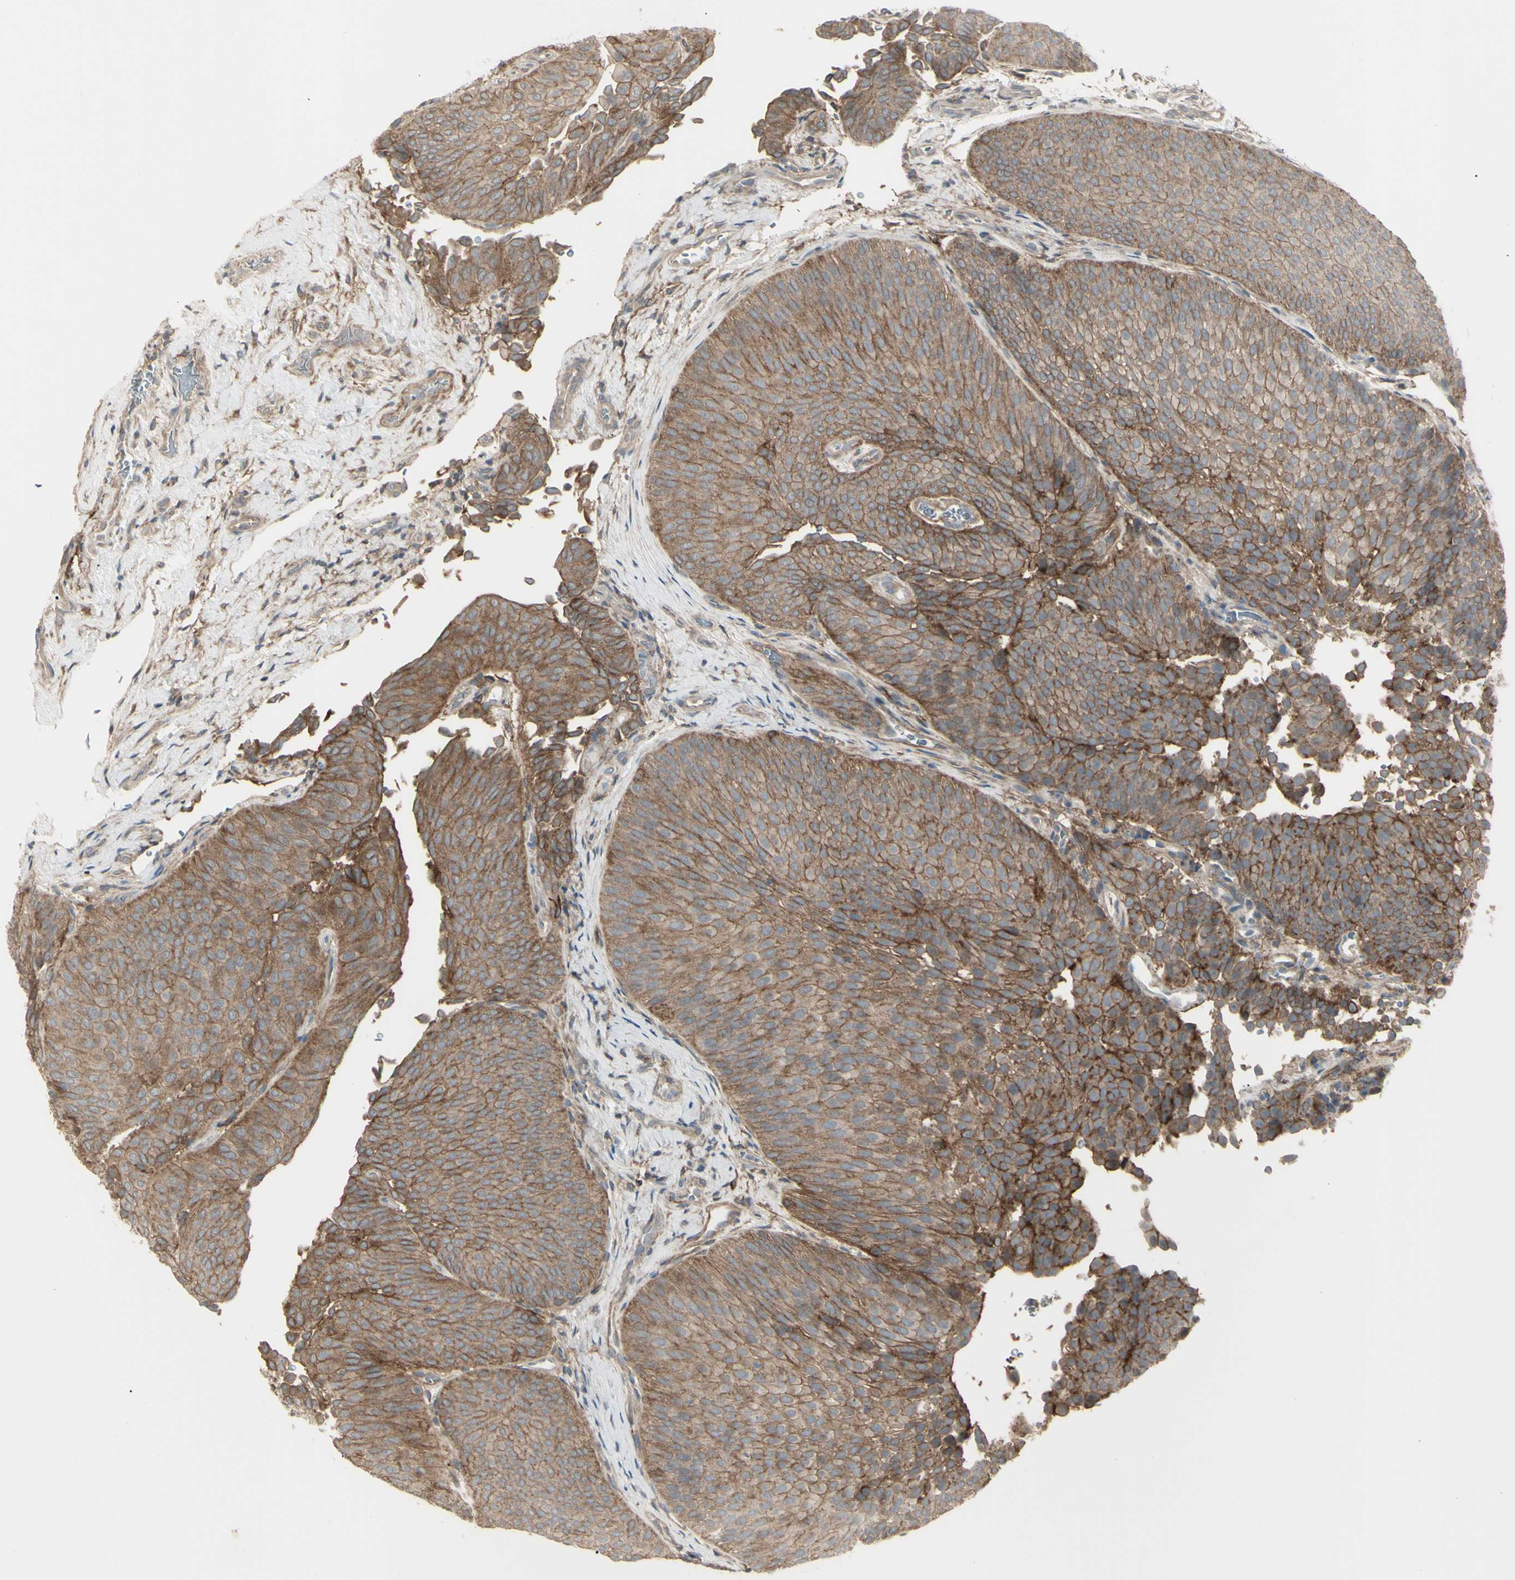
{"staining": {"intensity": "moderate", "quantity": ">75%", "location": "cytoplasmic/membranous"}, "tissue": "urothelial cancer", "cell_type": "Tumor cells", "image_type": "cancer", "snomed": [{"axis": "morphology", "description": "Urothelial carcinoma, Low grade"}, {"axis": "topography", "description": "Urinary bladder"}], "caption": "There is medium levels of moderate cytoplasmic/membranous expression in tumor cells of urothelial cancer, as demonstrated by immunohistochemical staining (brown color).", "gene": "CD276", "patient": {"sex": "female", "age": 60}}